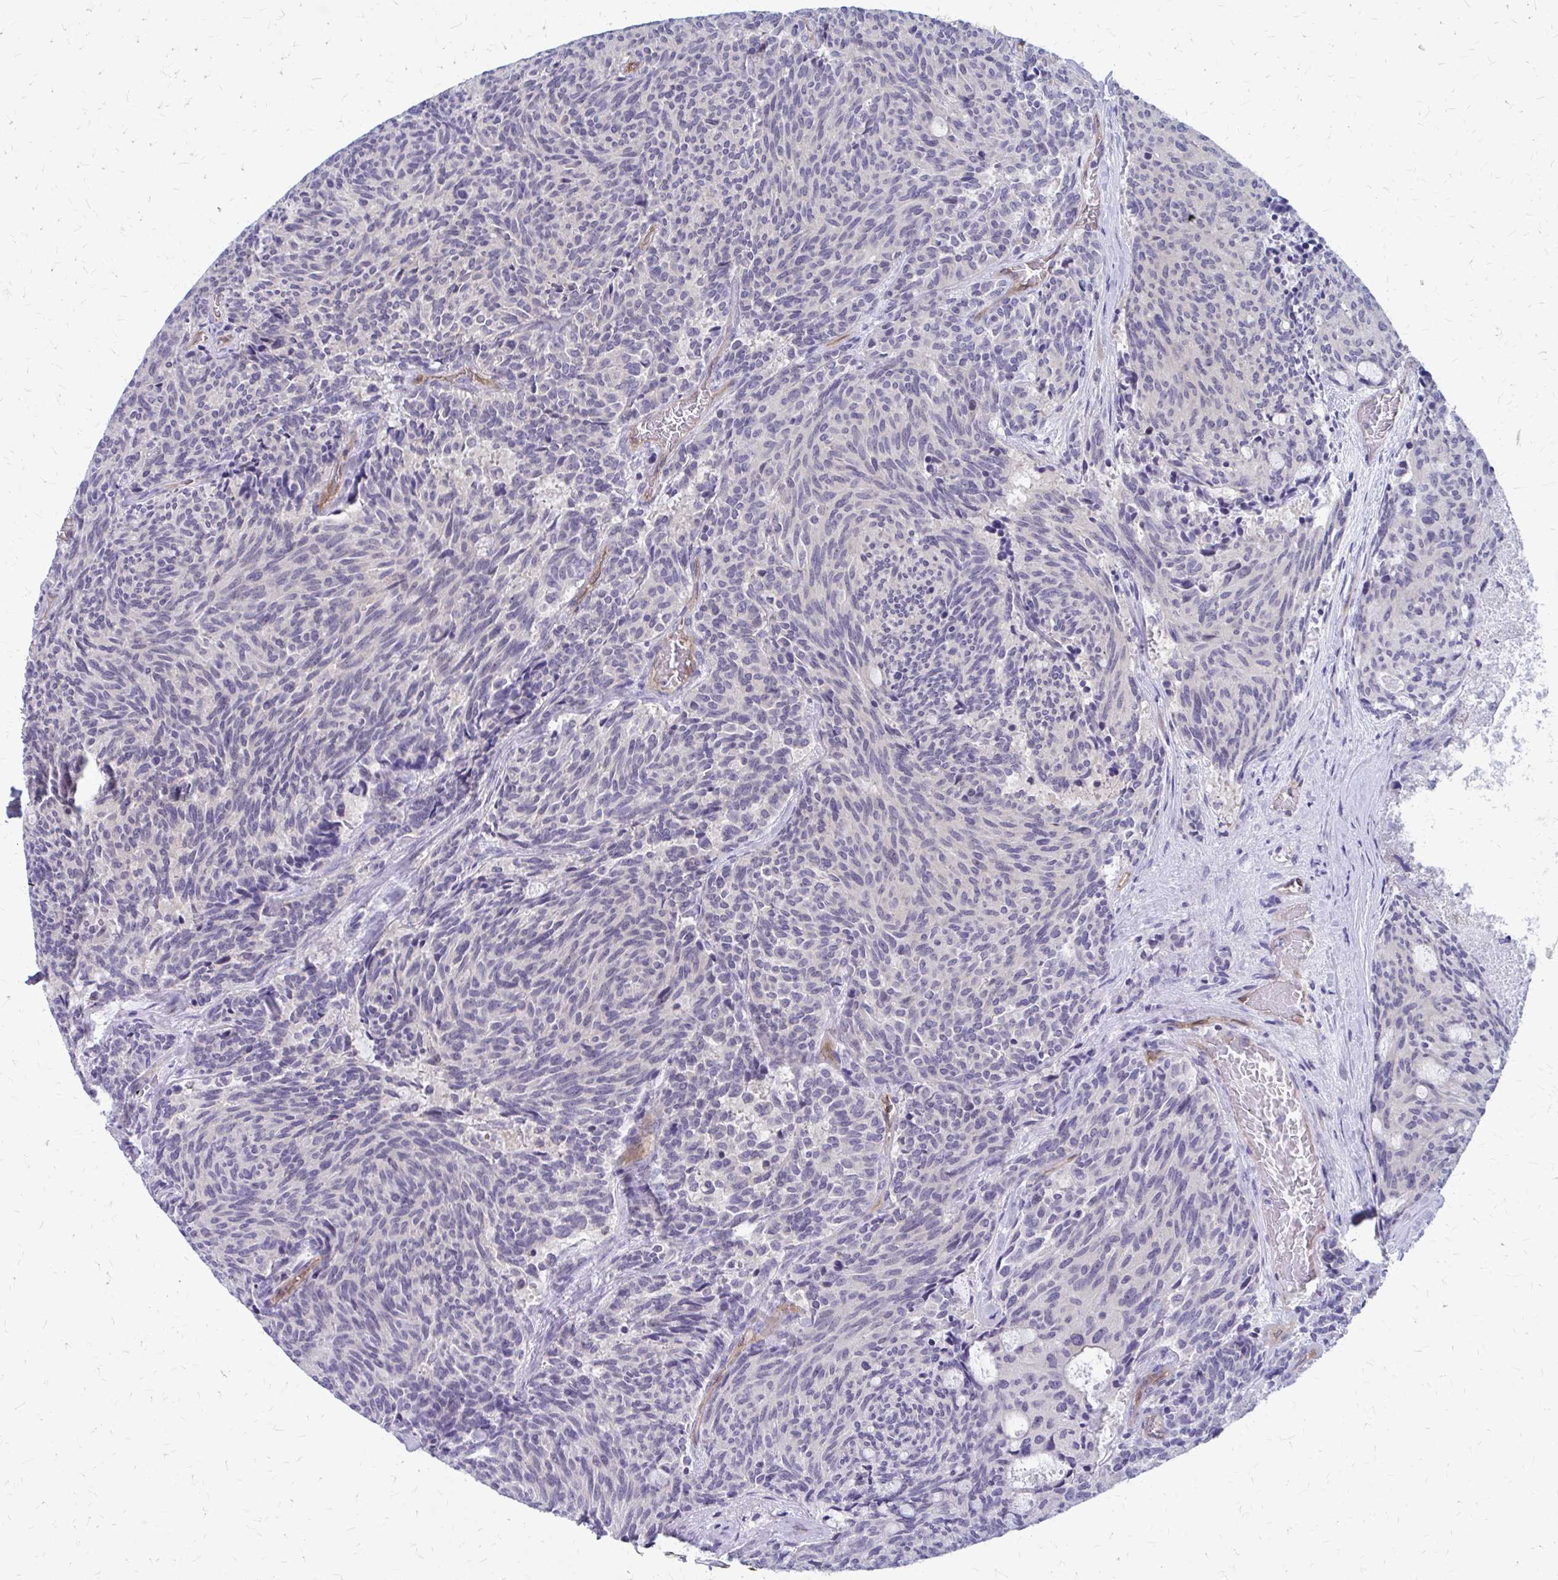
{"staining": {"intensity": "negative", "quantity": "none", "location": "none"}, "tissue": "carcinoid", "cell_type": "Tumor cells", "image_type": "cancer", "snomed": [{"axis": "morphology", "description": "Carcinoid, malignant, NOS"}, {"axis": "topography", "description": "Pancreas"}], "caption": "Carcinoid (malignant) stained for a protein using immunohistochemistry (IHC) shows no positivity tumor cells.", "gene": "CLIC2", "patient": {"sex": "female", "age": 54}}